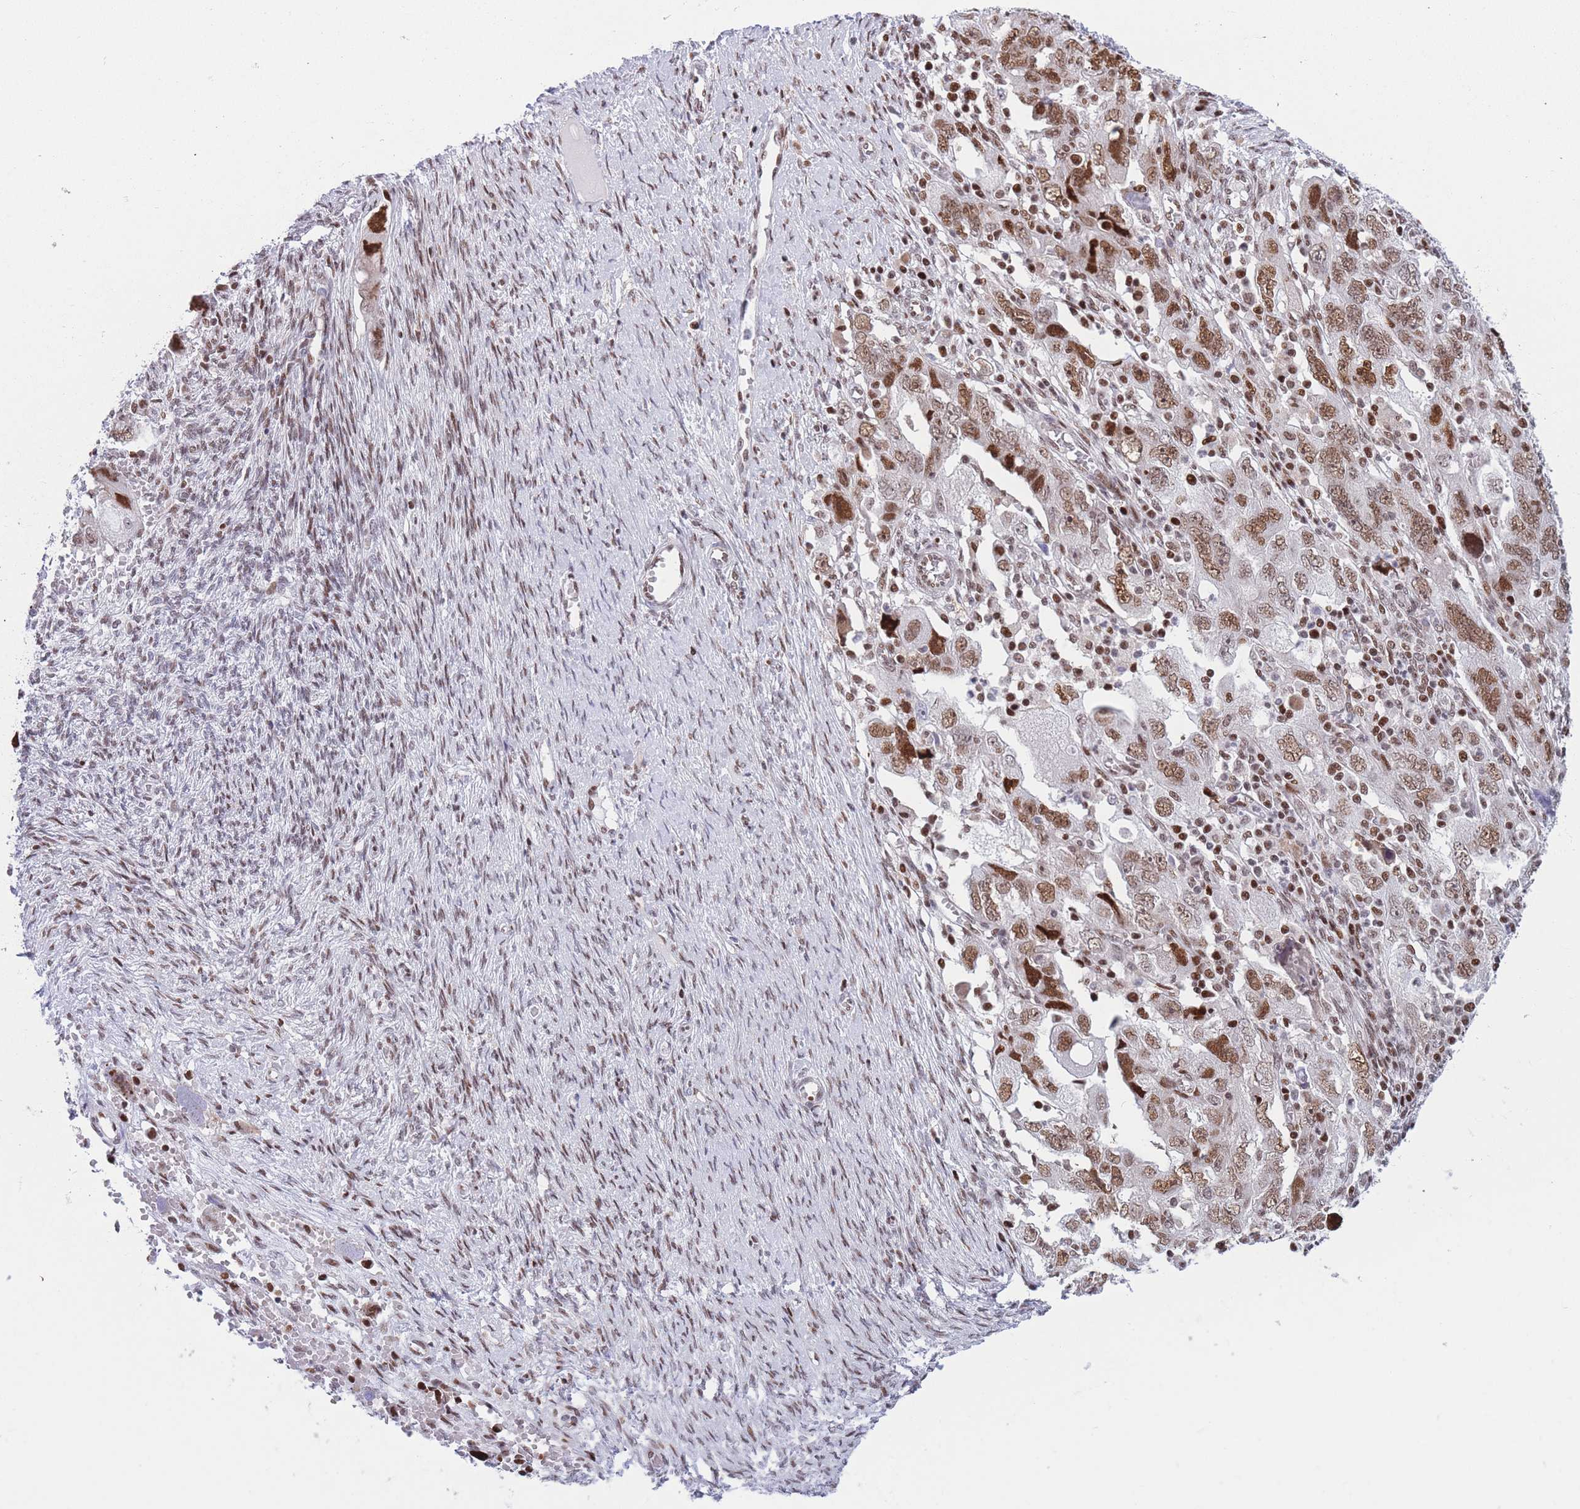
{"staining": {"intensity": "moderate", "quantity": ">75%", "location": "nuclear"}, "tissue": "ovarian cancer", "cell_type": "Tumor cells", "image_type": "cancer", "snomed": [{"axis": "morphology", "description": "Carcinoma, NOS"}, {"axis": "morphology", "description": "Cystadenocarcinoma, serous, NOS"}, {"axis": "topography", "description": "Ovary"}], "caption": "A medium amount of moderate nuclear expression is seen in about >75% of tumor cells in ovarian cancer (carcinoma) tissue. The protein is stained brown, and the nuclei are stained in blue (DAB (3,3'-diaminobenzidine) IHC with brightfield microscopy, high magnification).", "gene": "DNAJC3", "patient": {"sex": "female", "age": 69}}